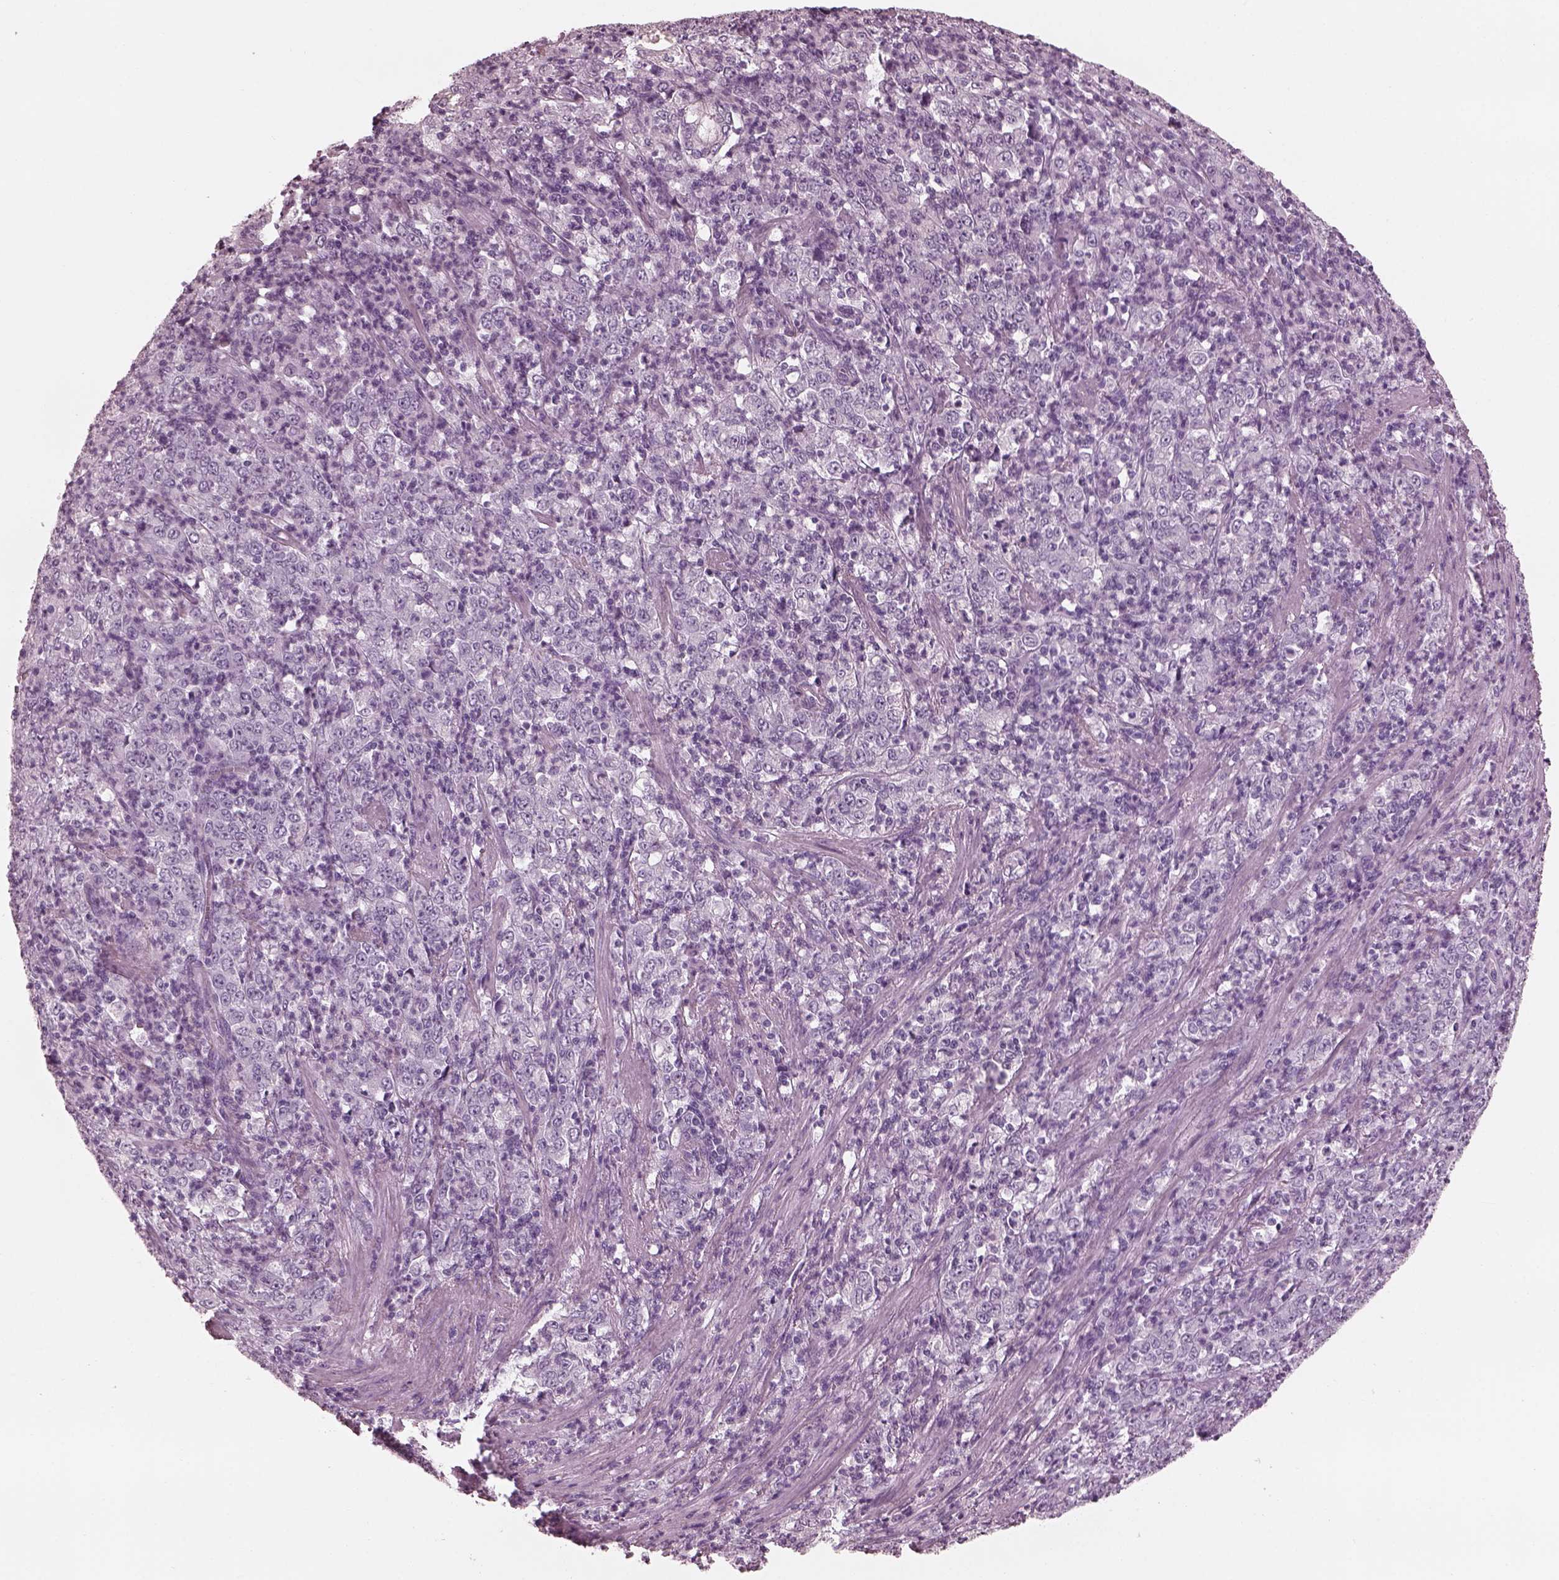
{"staining": {"intensity": "negative", "quantity": "none", "location": "none"}, "tissue": "stomach cancer", "cell_type": "Tumor cells", "image_type": "cancer", "snomed": [{"axis": "morphology", "description": "Adenocarcinoma, NOS"}, {"axis": "topography", "description": "Stomach, lower"}], "caption": "The photomicrograph reveals no significant staining in tumor cells of stomach cancer. (DAB (3,3'-diaminobenzidine) IHC with hematoxylin counter stain).", "gene": "FABP9", "patient": {"sex": "female", "age": 71}}